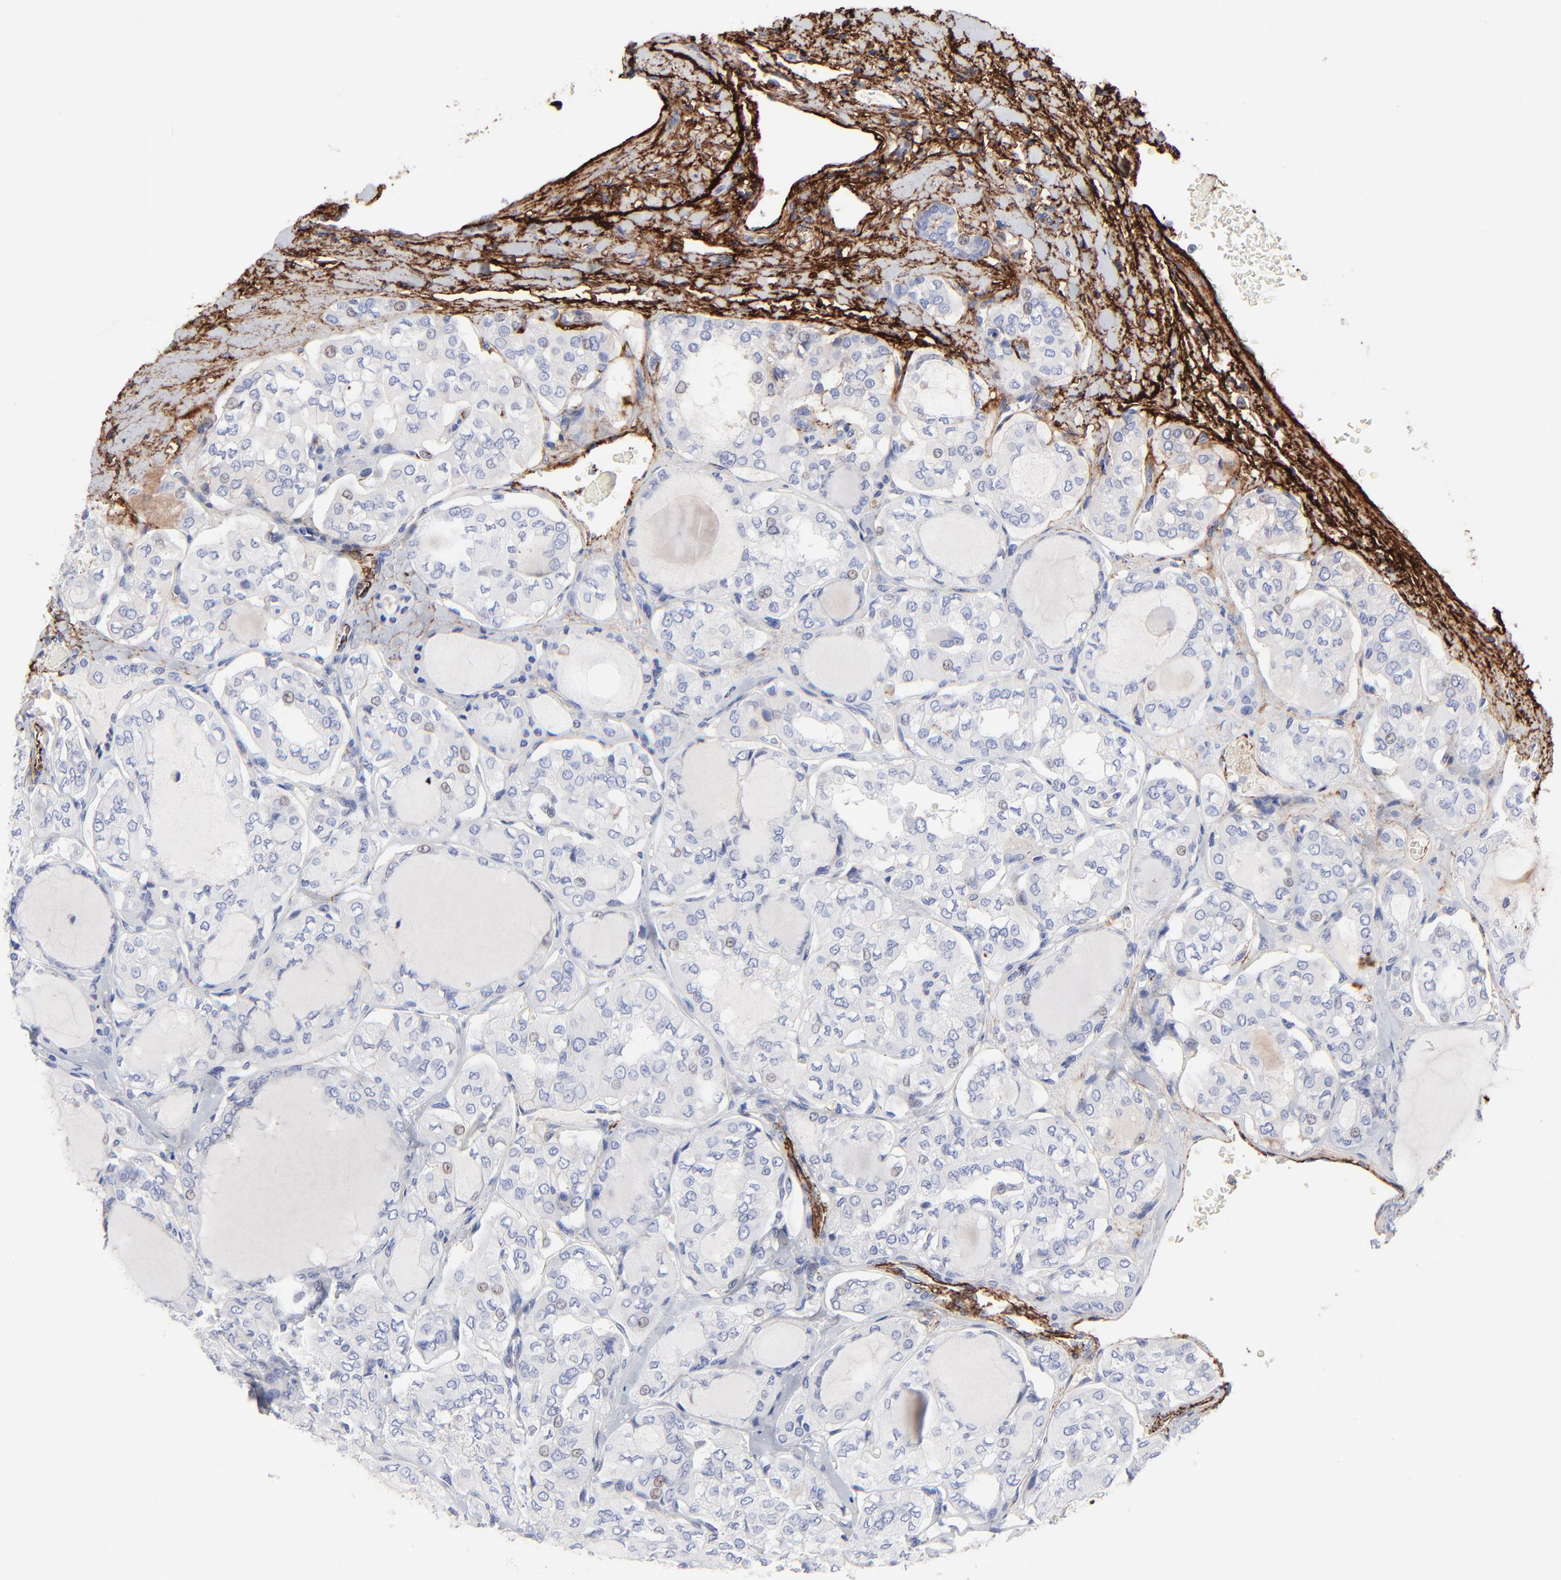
{"staining": {"intensity": "negative", "quantity": "none", "location": "none"}, "tissue": "thyroid cancer", "cell_type": "Tumor cells", "image_type": "cancer", "snomed": [{"axis": "morphology", "description": "Papillary adenocarcinoma, NOS"}, {"axis": "topography", "description": "Thyroid gland"}], "caption": "Histopathology image shows no significant protein staining in tumor cells of thyroid cancer (papillary adenocarcinoma). (Immunohistochemistry, brightfield microscopy, high magnification).", "gene": "FBLN2", "patient": {"sex": "male", "age": 20}}